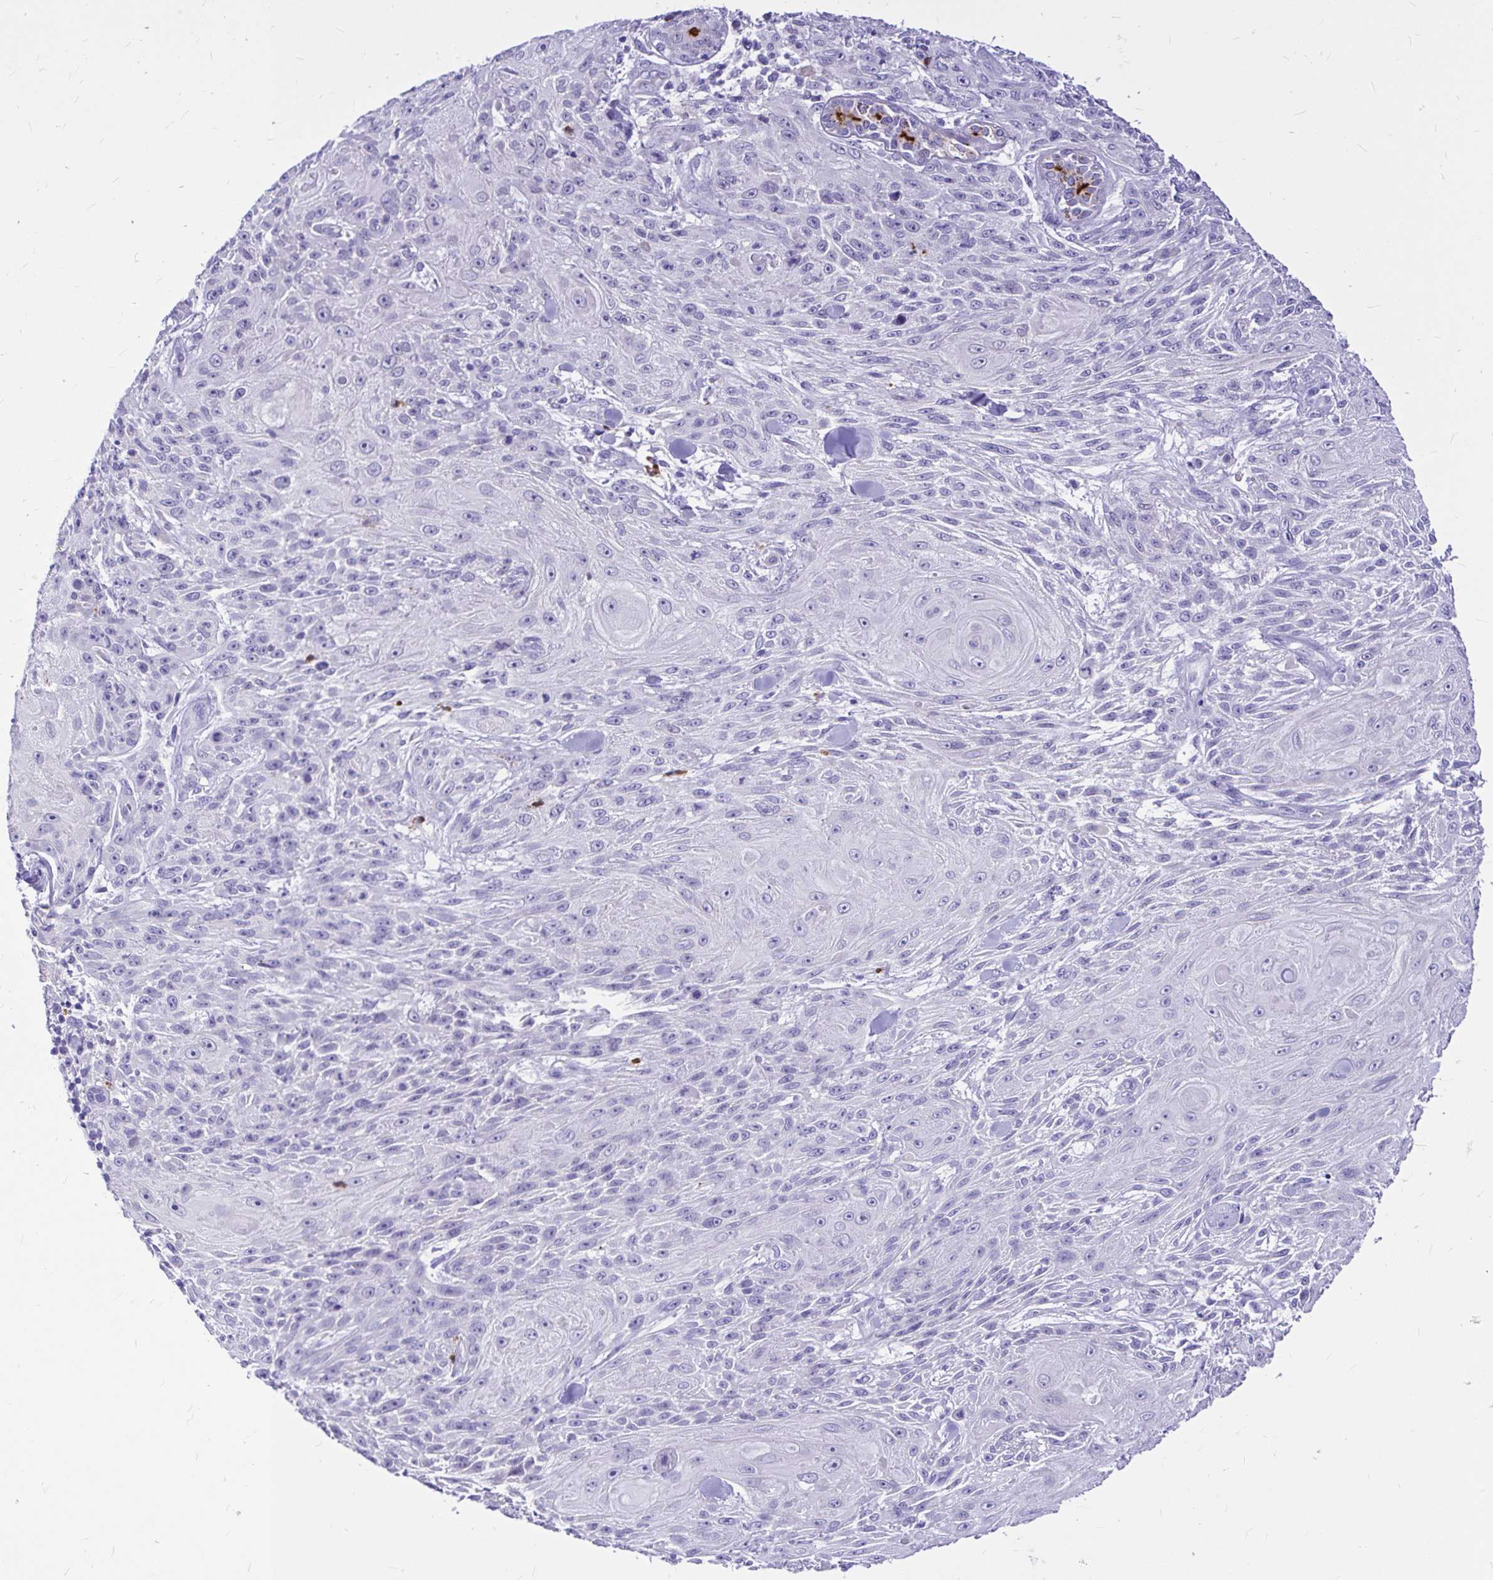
{"staining": {"intensity": "negative", "quantity": "none", "location": "none"}, "tissue": "skin cancer", "cell_type": "Tumor cells", "image_type": "cancer", "snomed": [{"axis": "morphology", "description": "Squamous cell carcinoma, NOS"}, {"axis": "topography", "description": "Skin"}], "caption": "Skin squamous cell carcinoma was stained to show a protein in brown. There is no significant expression in tumor cells.", "gene": "CLEC1B", "patient": {"sex": "male", "age": 88}}